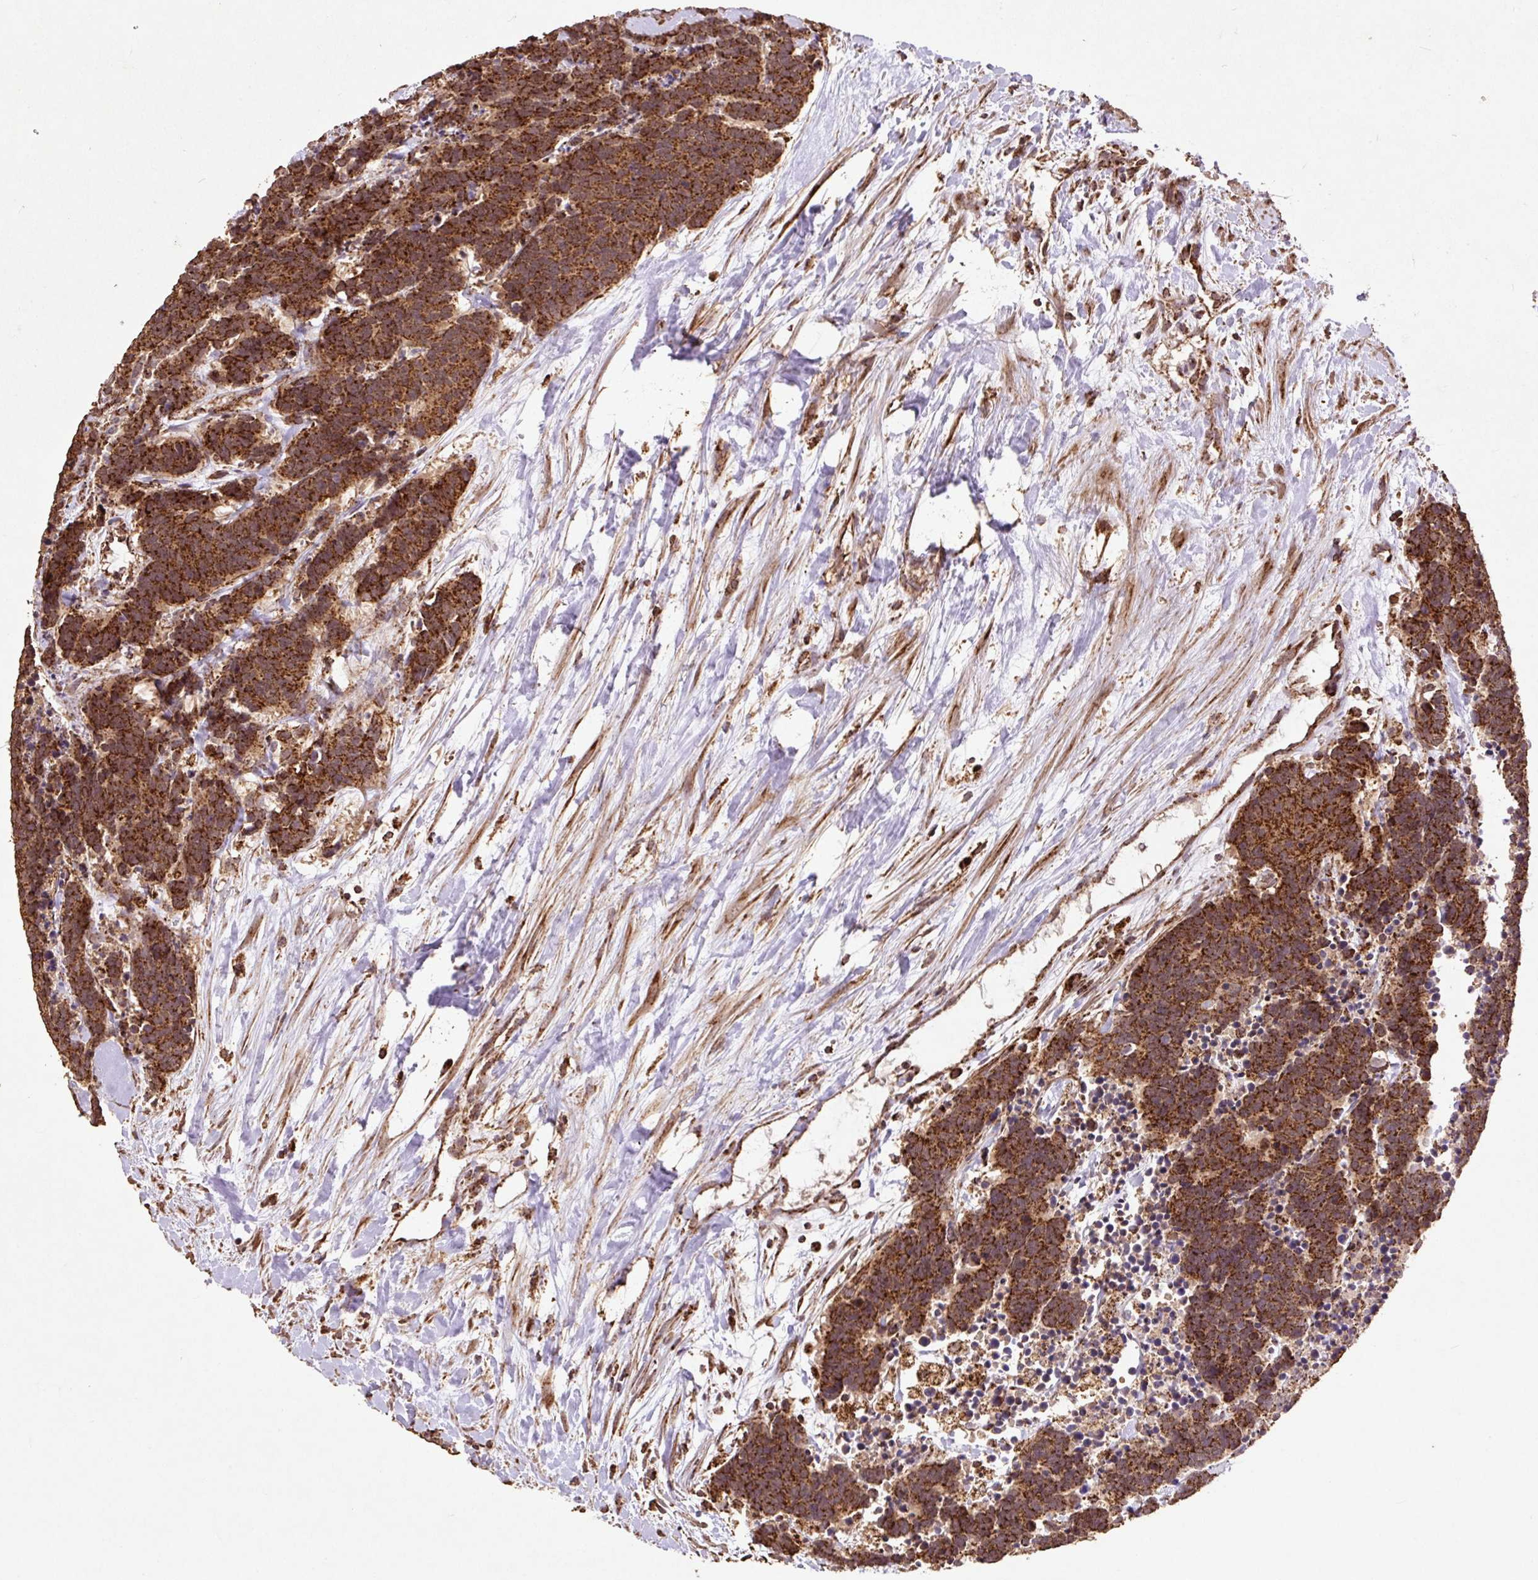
{"staining": {"intensity": "strong", "quantity": ">75%", "location": "cytoplasmic/membranous"}, "tissue": "carcinoid", "cell_type": "Tumor cells", "image_type": "cancer", "snomed": [{"axis": "morphology", "description": "Carcinoma, NOS"}, {"axis": "morphology", "description": "Carcinoid, malignant, NOS"}, {"axis": "topography", "description": "Prostate"}], "caption": "IHC of human carcinoid exhibits high levels of strong cytoplasmic/membranous expression in about >75% of tumor cells.", "gene": "ATP5F1A", "patient": {"sex": "male", "age": 57}}